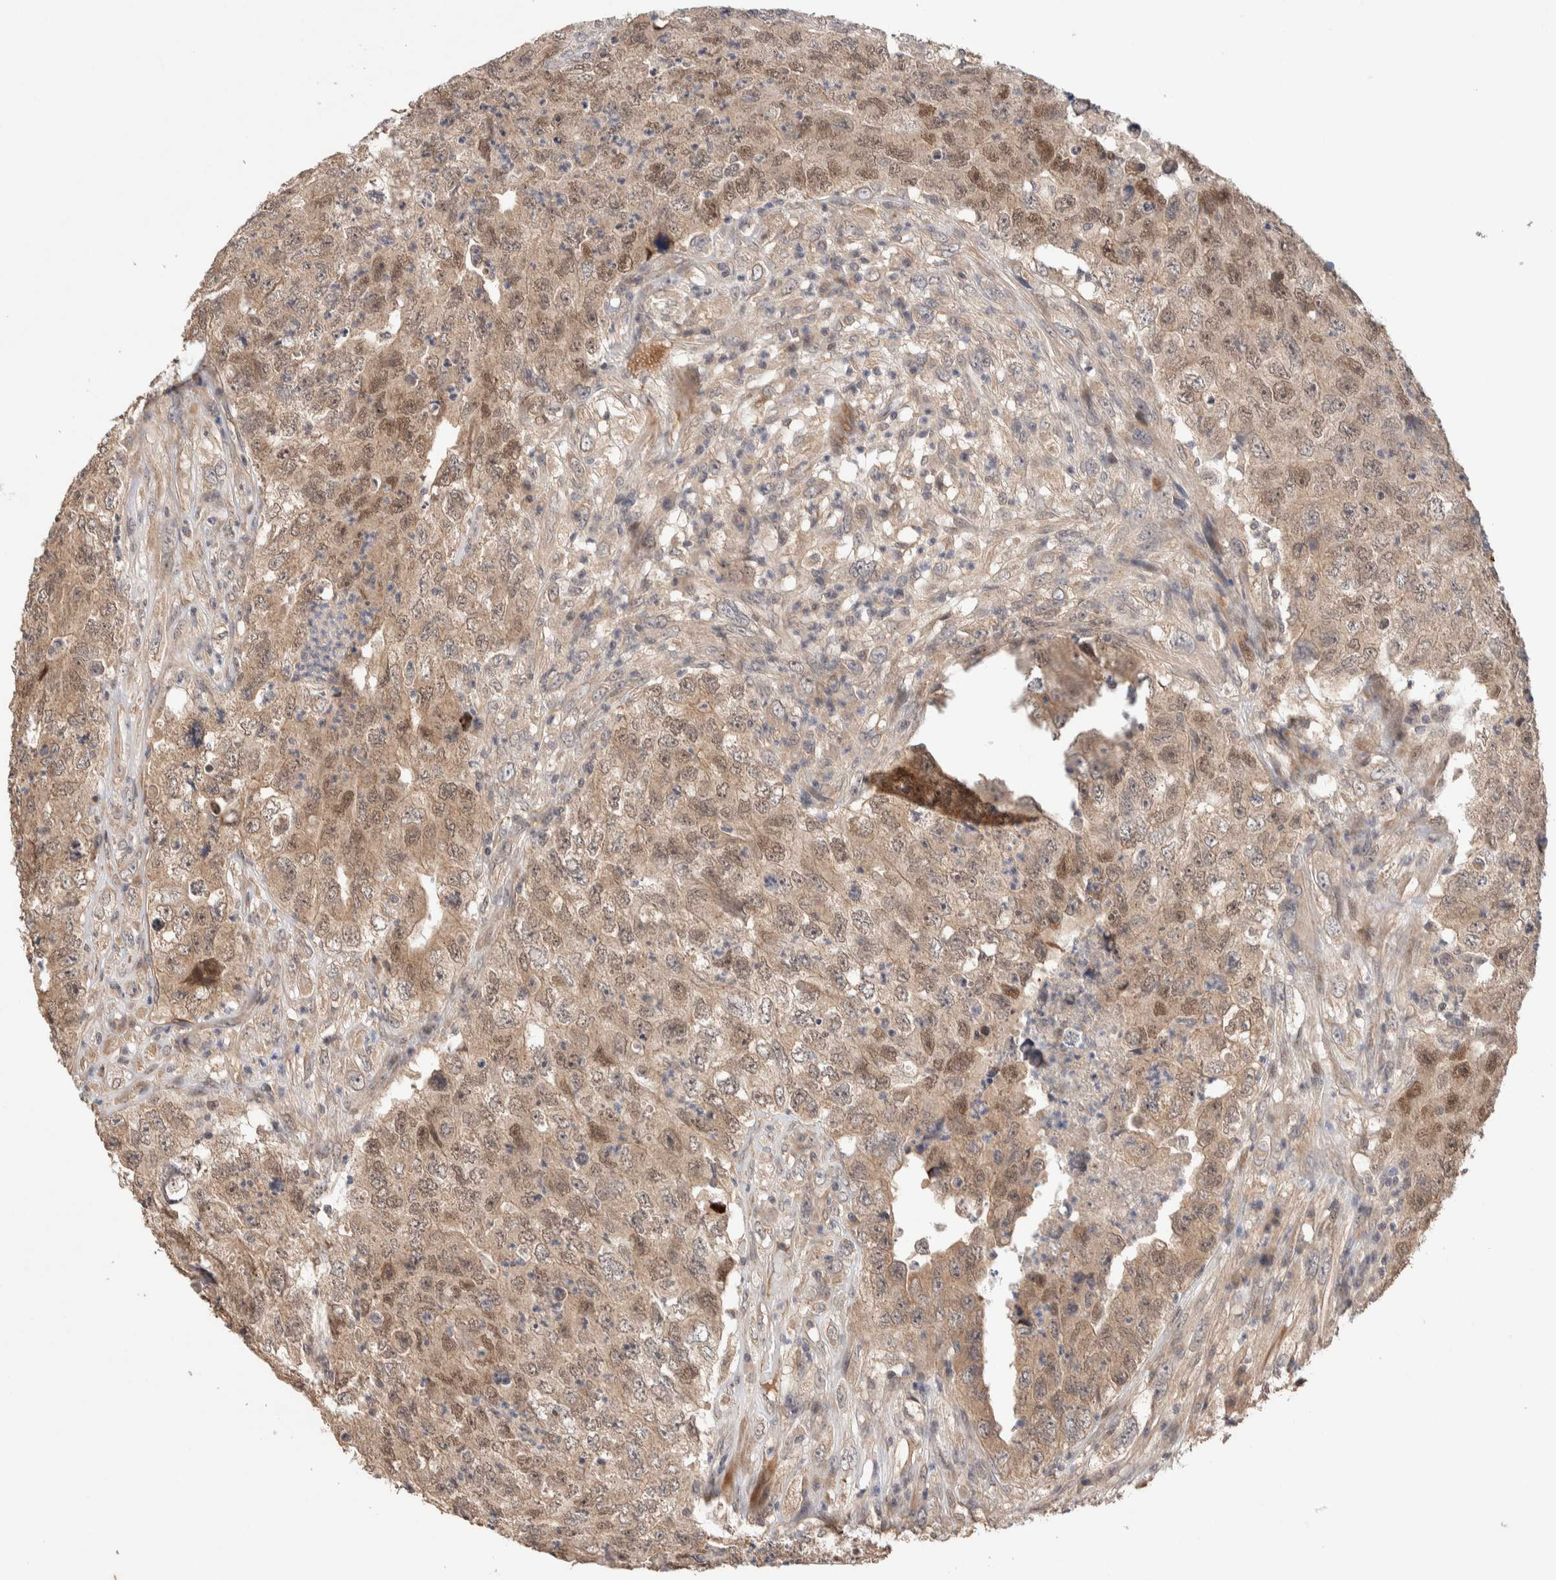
{"staining": {"intensity": "moderate", "quantity": ">75%", "location": "cytoplasmic/membranous,nuclear"}, "tissue": "testis cancer", "cell_type": "Tumor cells", "image_type": "cancer", "snomed": [{"axis": "morphology", "description": "Carcinoma, Embryonal, NOS"}, {"axis": "topography", "description": "Testis"}], "caption": "Testis cancer stained for a protein exhibits moderate cytoplasmic/membranous and nuclear positivity in tumor cells. (Brightfield microscopy of DAB IHC at high magnification).", "gene": "PRDM15", "patient": {"sex": "male", "age": 32}}